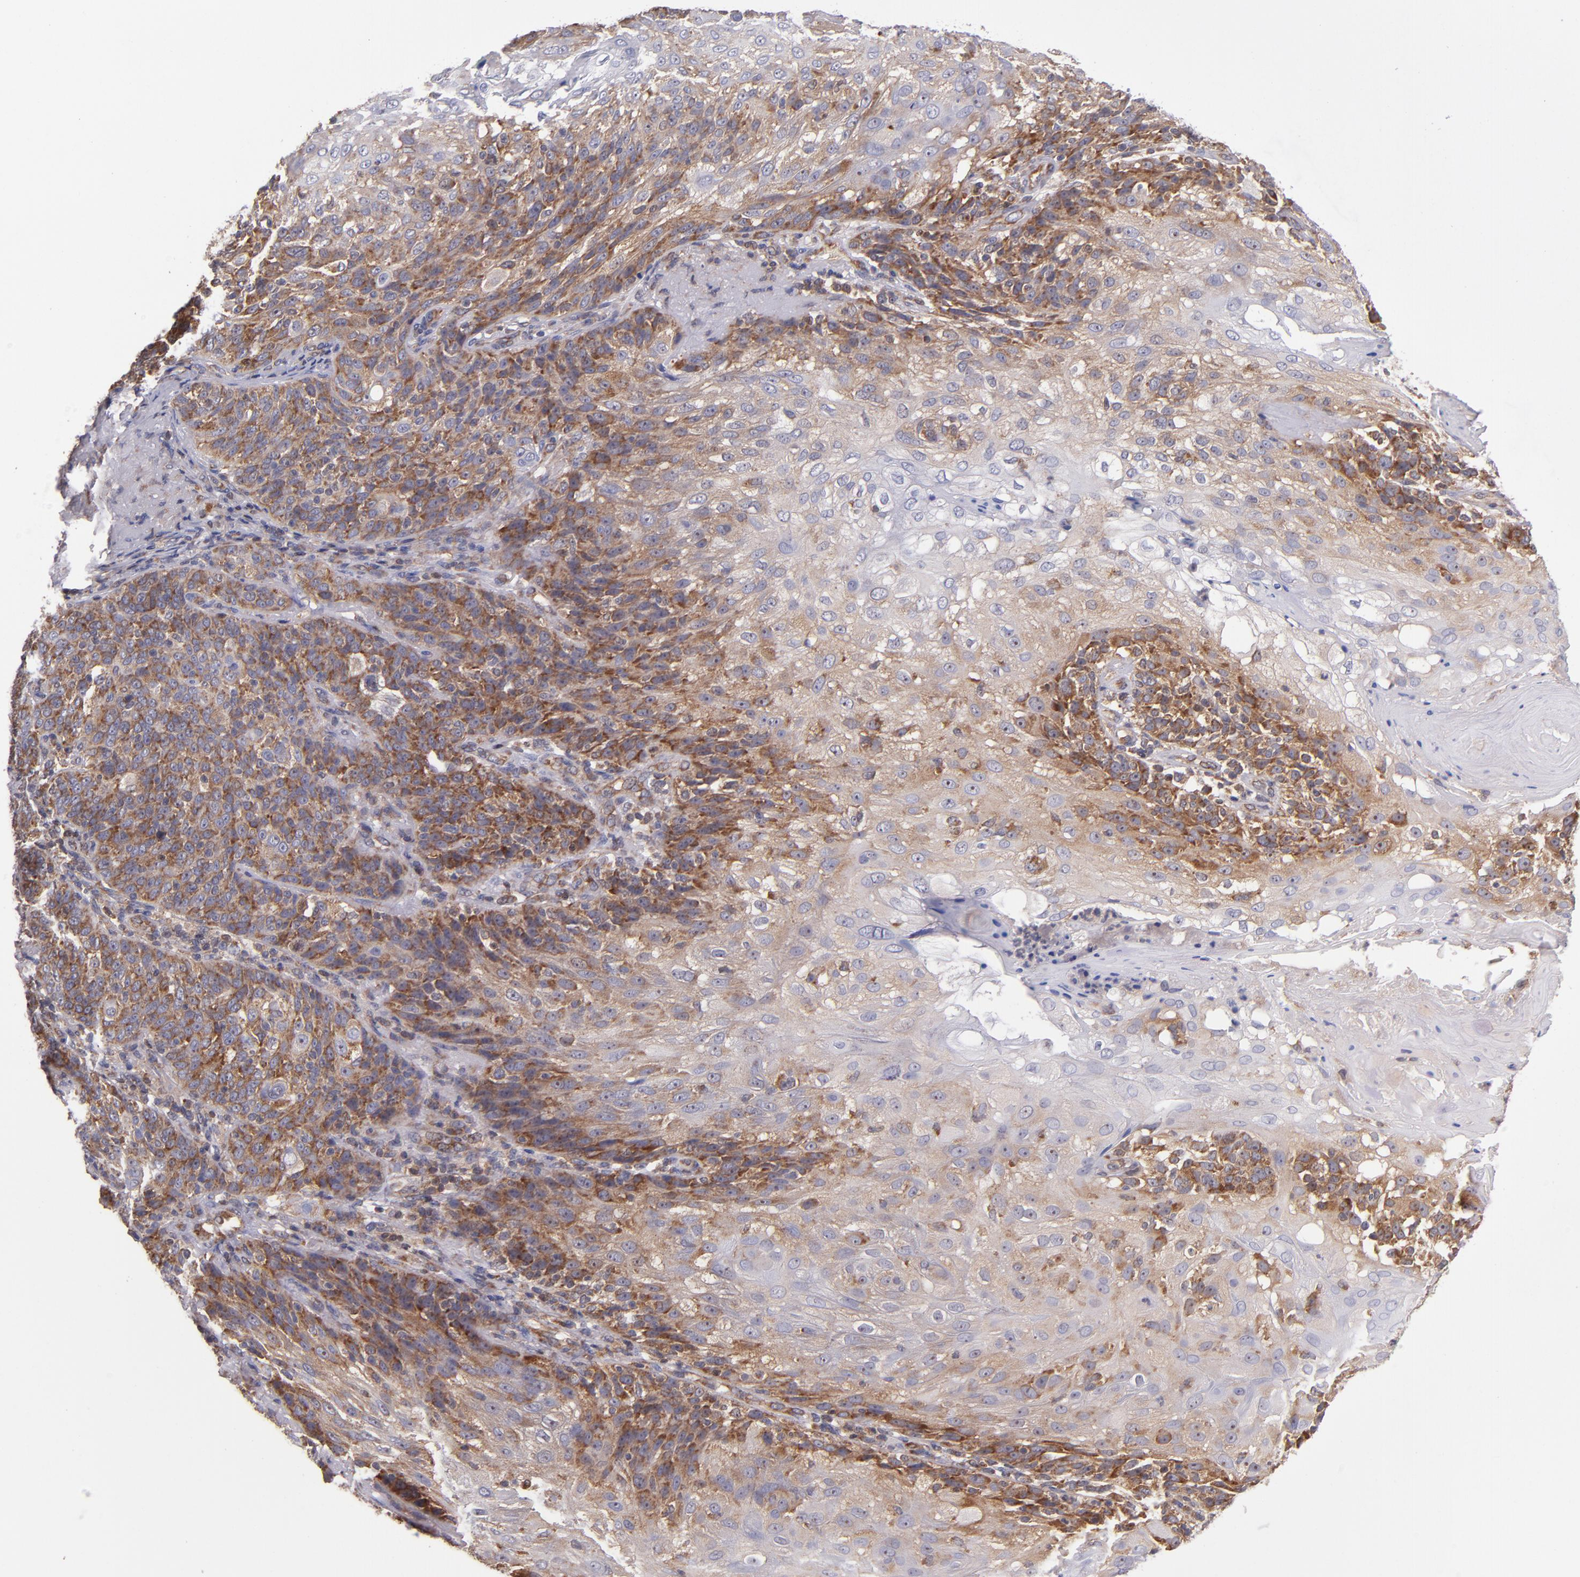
{"staining": {"intensity": "strong", "quantity": ">75%", "location": "cytoplasmic/membranous"}, "tissue": "skin cancer", "cell_type": "Tumor cells", "image_type": "cancer", "snomed": [{"axis": "morphology", "description": "Normal tissue, NOS"}, {"axis": "morphology", "description": "Squamous cell carcinoma, NOS"}, {"axis": "topography", "description": "Skin"}], "caption": "High-magnification brightfield microscopy of skin cancer (squamous cell carcinoma) stained with DAB (3,3'-diaminobenzidine) (brown) and counterstained with hematoxylin (blue). tumor cells exhibit strong cytoplasmic/membranous positivity is appreciated in approximately>75% of cells. Using DAB (brown) and hematoxylin (blue) stains, captured at high magnification using brightfield microscopy.", "gene": "EIF4ENIF1", "patient": {"sex": "female", "age": 83}}